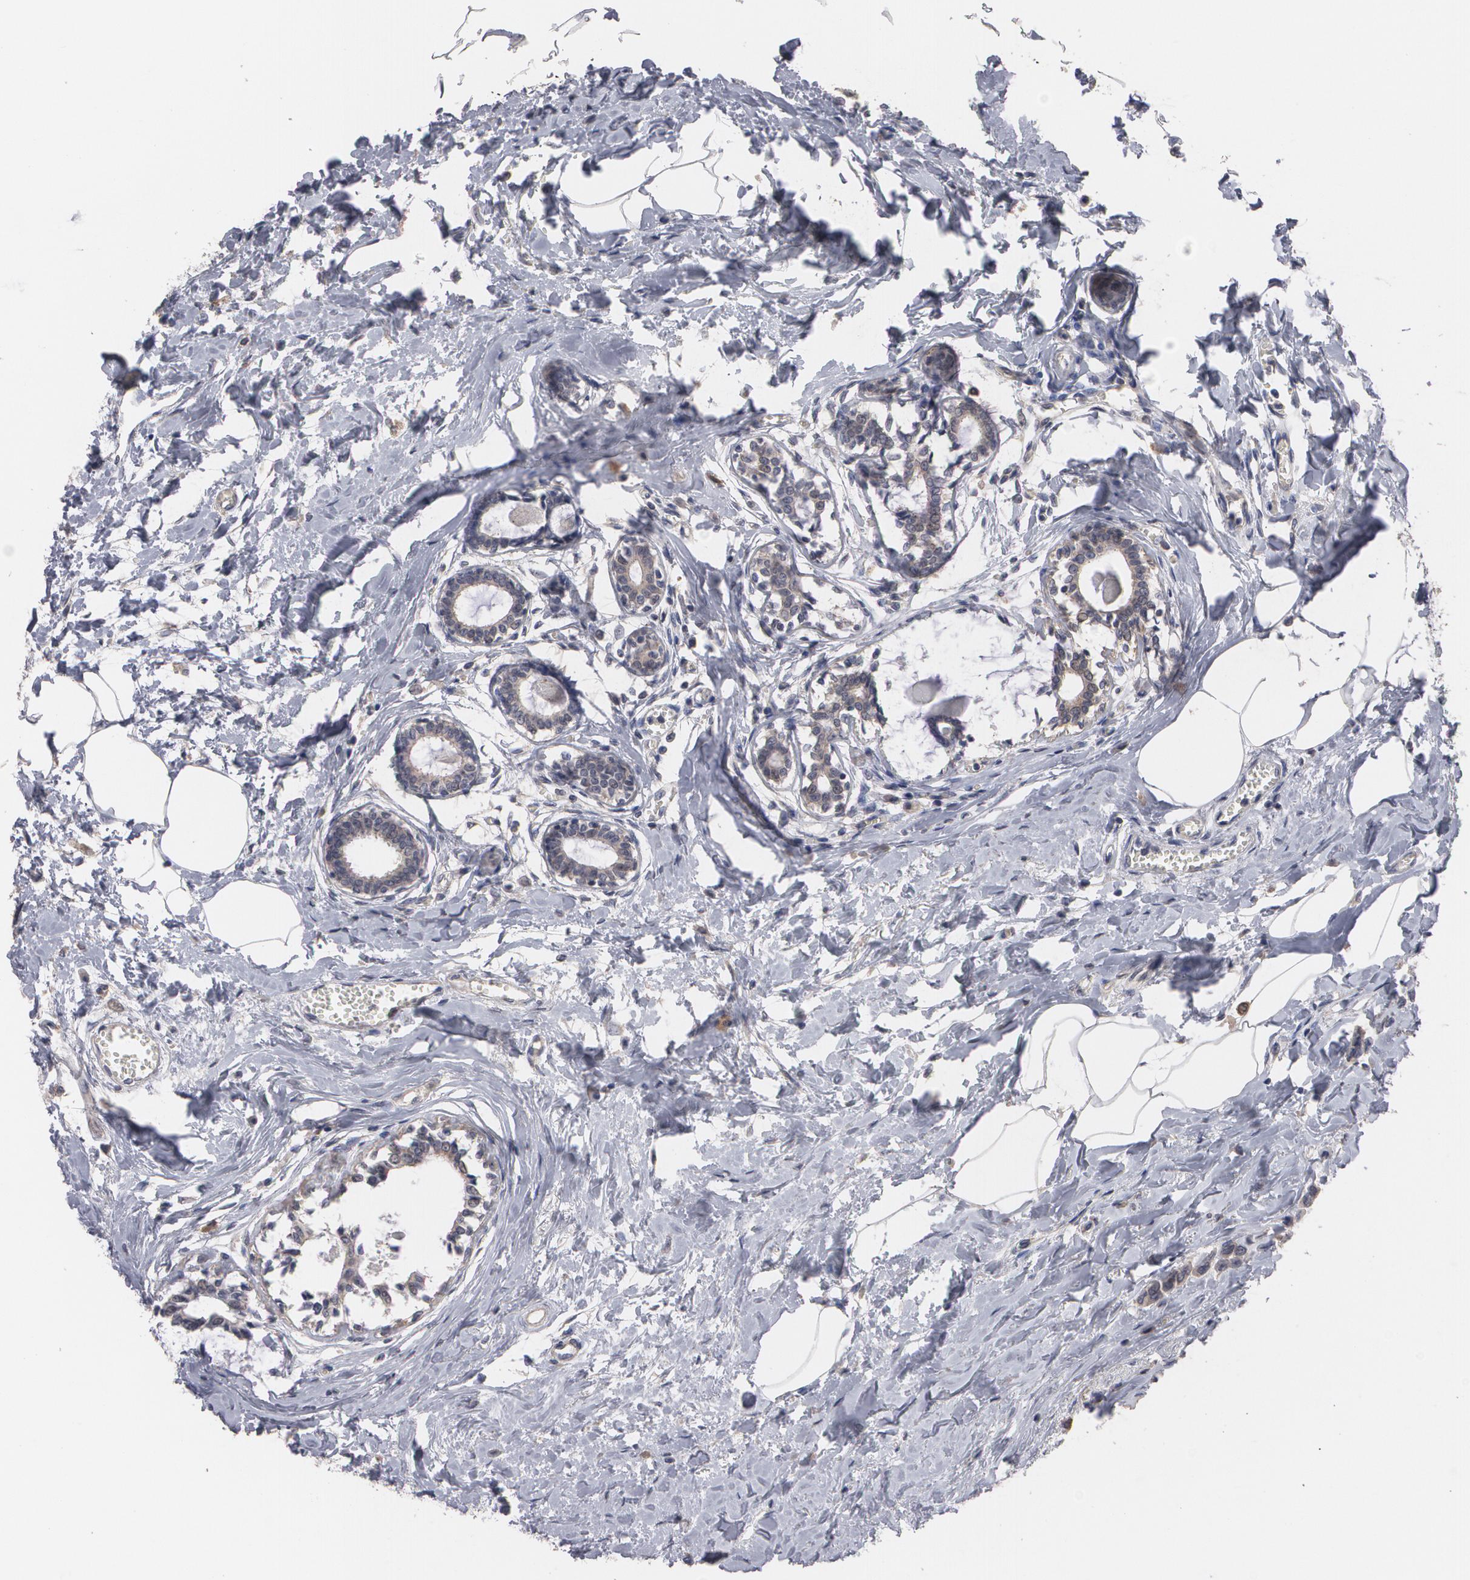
{"staining": {"intensity": "moderate", "quantity": ">75%", "location": "nuclear"}, "tissue": "breast cancer", "cell_type": "Tumor cells", "image_type": "cancer", "snomed": [{"axis": "morphology", "description": "Lobular carcinoma"}, {"axis": "topography", "description": "Breast"}], "caption": "Moderate nuclear protein expression is present in approximately >75% of tumor cells in breast cancer (lobular carcinoma).", "gene": "ARF6", "patient": {"sex": "female", "age": 51}}